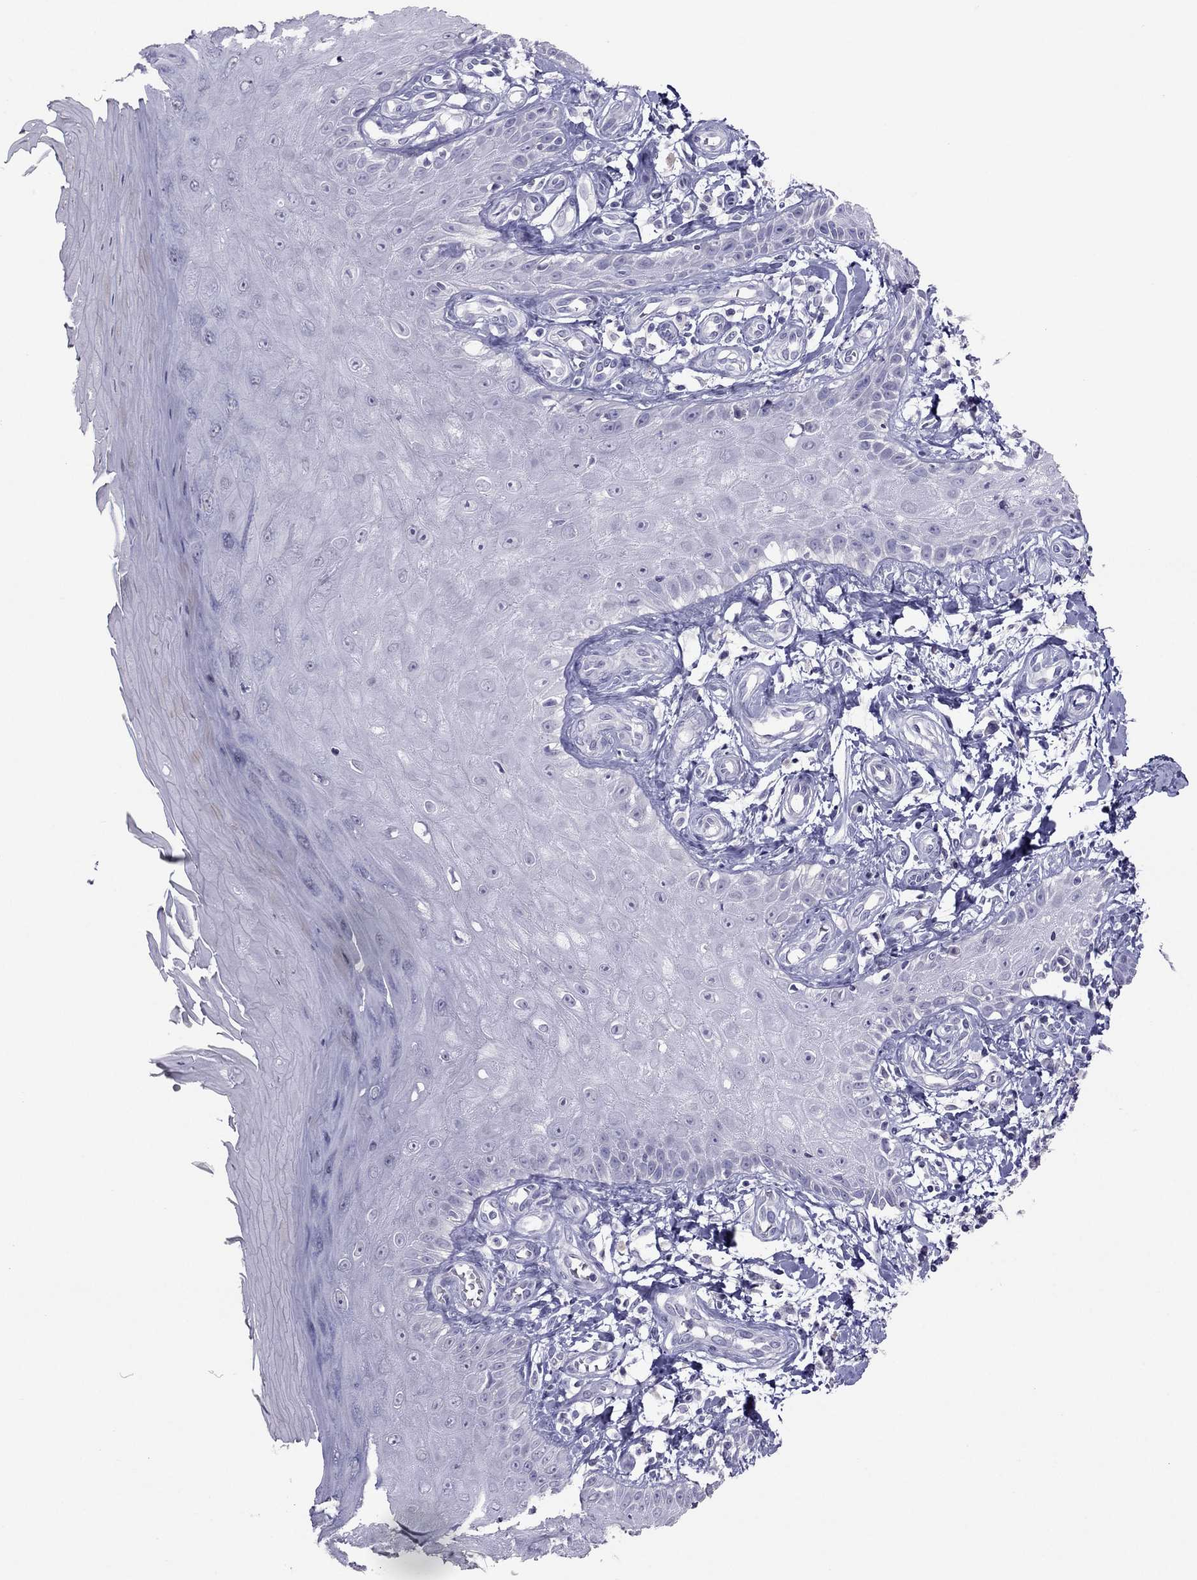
{"staining": {"intensity": "negative", "quantity": "none", "location": "none"}, "tissue": "skin", "cell_type": "Fibroblasts", "image_type": "normal", "snomed": [{"axis": "morphology", "description": "Normal tissue, NOS"}, {"axis": "morphology", "description": "Inflammation, NOS"}, {"axis": "morphology", "description": "Fibrosis, NOS"}, {"axis": "topography", "description": "Skin"}], "caption": "An immunohistochemistry micrograph of normal skin is shown. There is no staining in fibroblasts of skin. (DAB immunohistochemistry (IHC), high magnification).", "gene": "RGS8", "patient": {"sex": "male", "age": 71}}